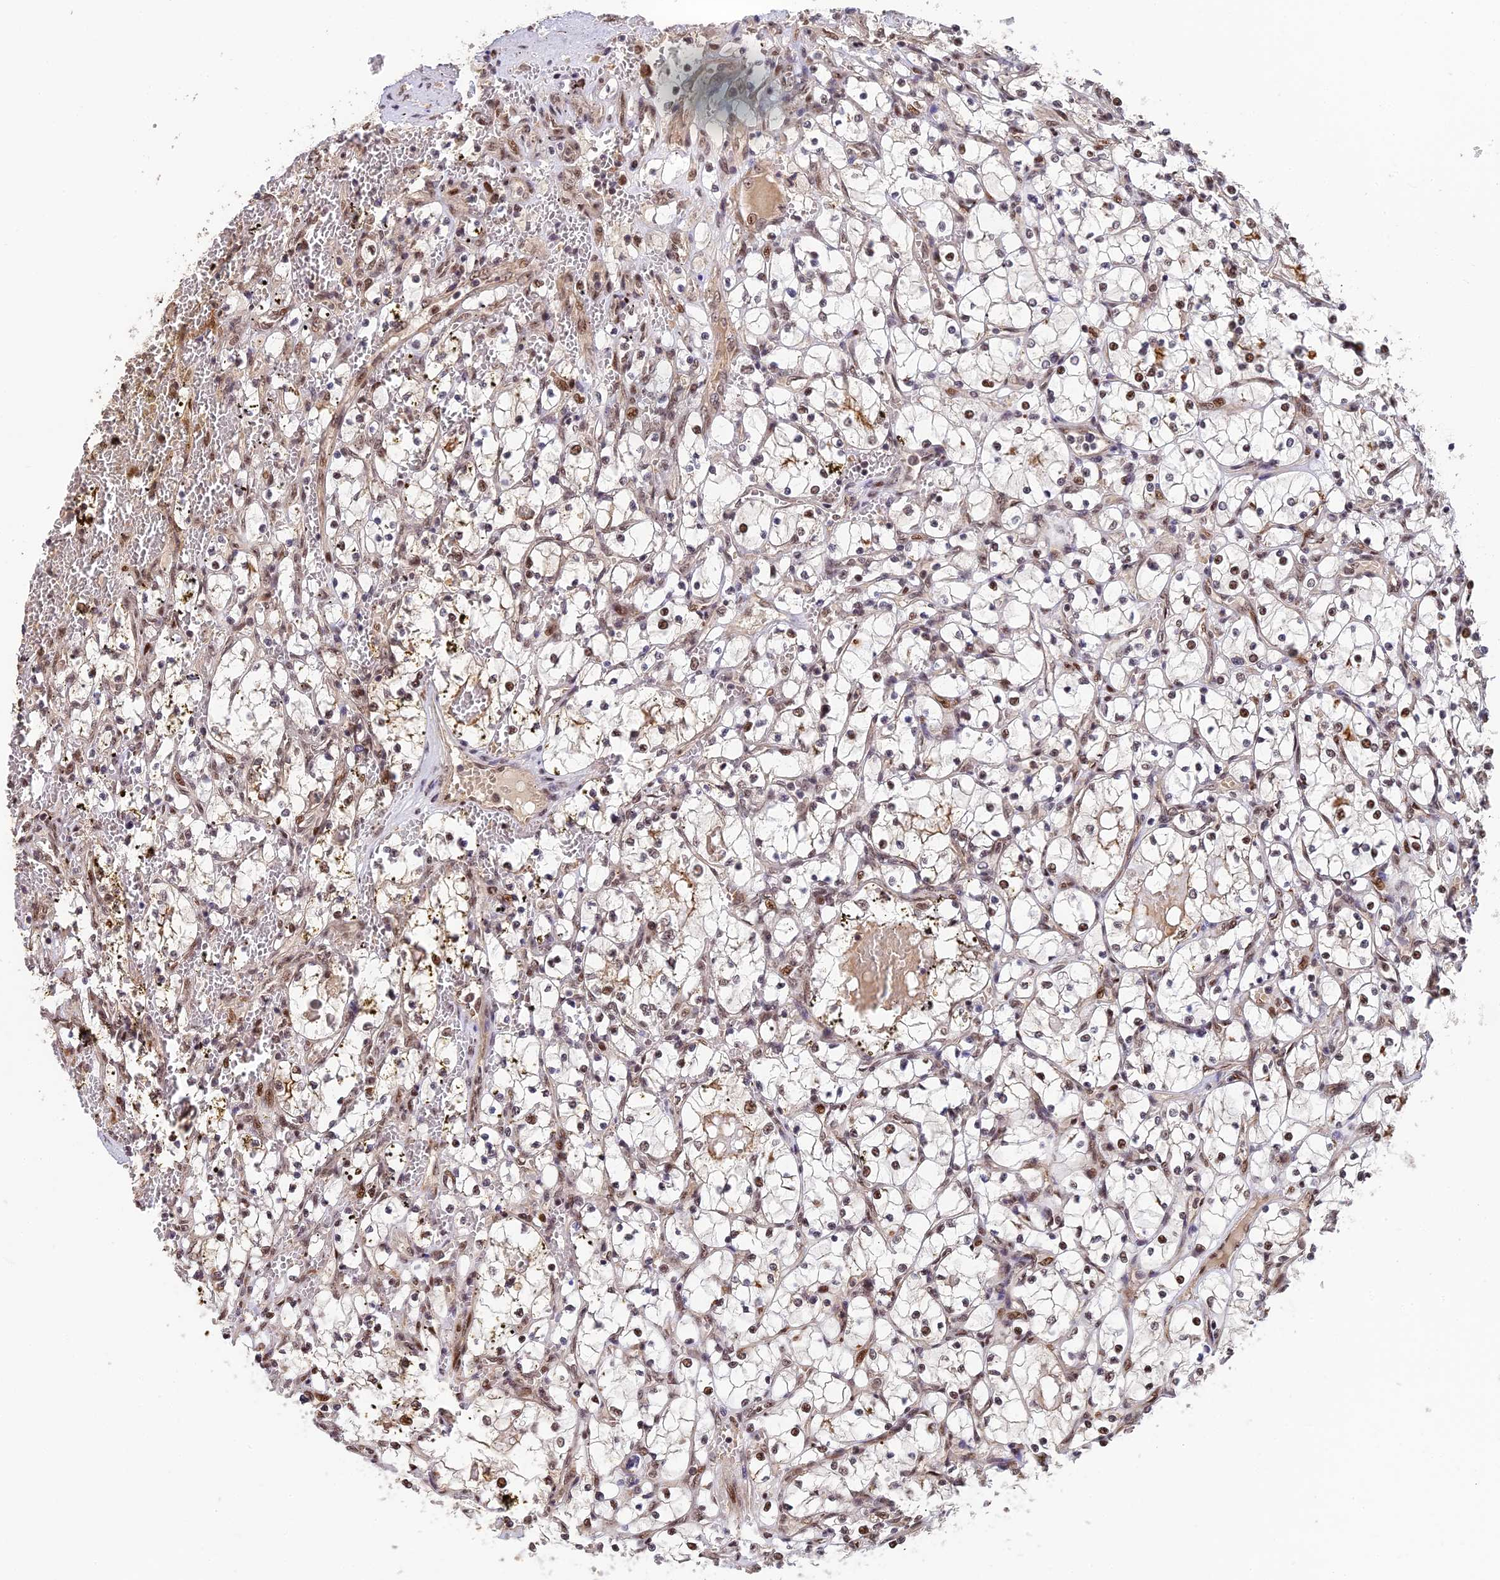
{"staining": {"intensity": "moderate", "quantity": "25%-75%", "location": "nuclear"}, "tissue": "renal cancer", "cell_type": "Tumor cells", "image_type": "cancer", "snomed": [{"axis": "morphology", "description": "Adenocarcinoma, NOS"}, {"axis": "topography", "description": "Kidney"}], "caption": "IHC of human renal cancer displays medium levels of moderate nuclear expression in approximately 25%-75% of tumor cells. (DAB (3,3'-diaminobenzidine) IHC, brown staining for protein, blue staining for nuclei).", "gene": "OSBPL1A", "patient": {"sex": "female", "age": 69}}